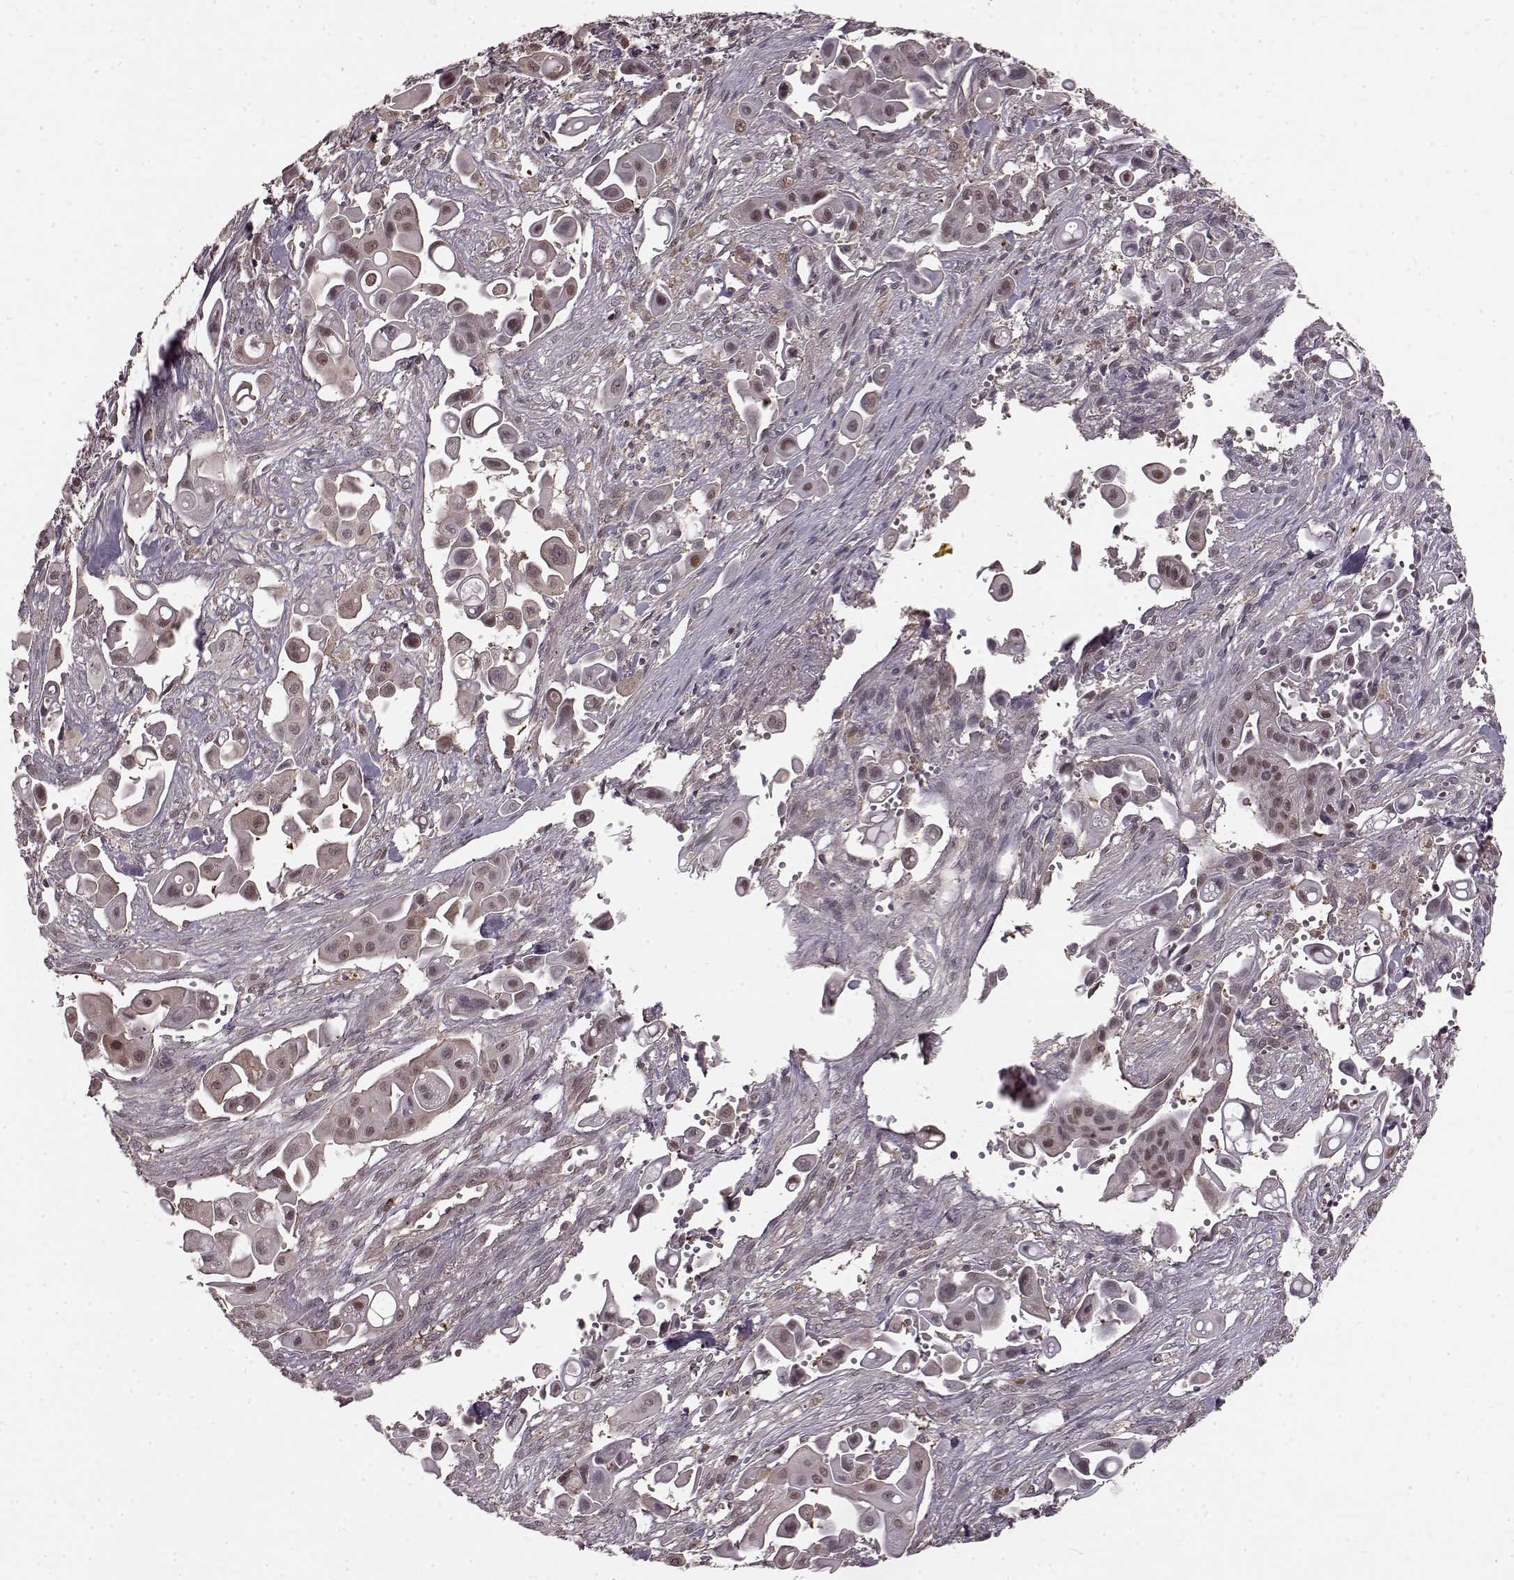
{"staining": {"intensity": "weak", "quantity": "<25%", "location": "nuclear"}, "tissue": "pancreatic cancer", "cell_type": "Tumor cells", "image_type": "cancer", "snomed": [{"axis": "morphology", "description": "Adenocarcinoma, NOS"}, {"axis": "topography", "description": "Pancreas"}], "caption": "Human pancreatic cancer (adenocarcinoma) stained for a protein using IHC reveals no staining in tumor cells.", "gene": "GSS", "patient": {"sex": "male", "age": 50}}